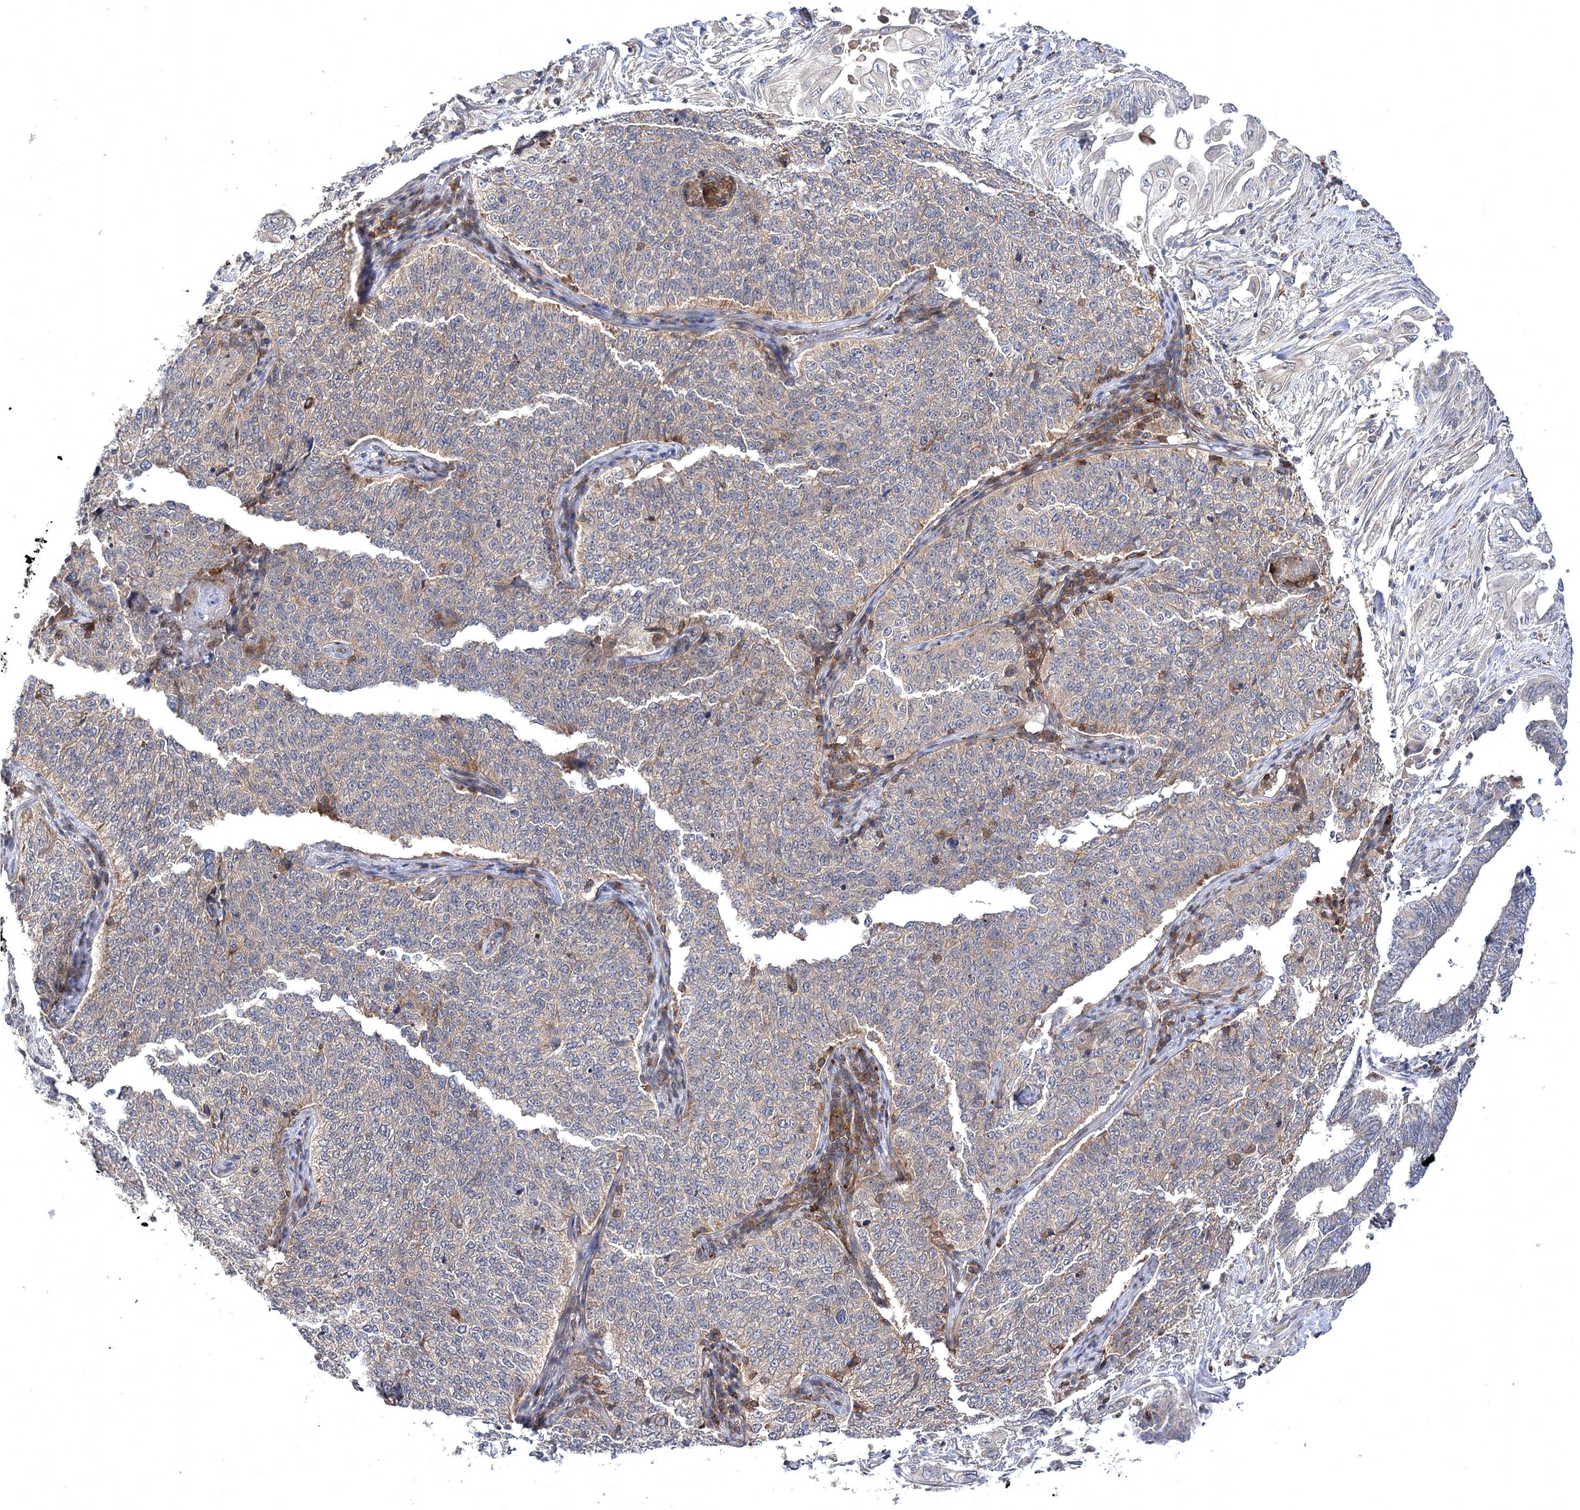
{"staining": {"intensity": "weak", "quantity": "25%-75%", "location": "cytoplasmic/membranous"}, "tissue": "cervical cancer", "cell_type": "Tumor cells", "image_type": "cancer", "snomed": [{"axis": "morphology", "description": "Squamous cell carcinoma, NOS"}, {"axis": "topography", "description": "Cervix"}], "caption": "Protein analysis of cervical cancer (squamous cell carcinoma) tissue shows weak cytoplasmic/membranous expression in approximately 25%-75% of tumor cells.", "gene": "BCR", "patient": {"sex": "female", "age": 35}}